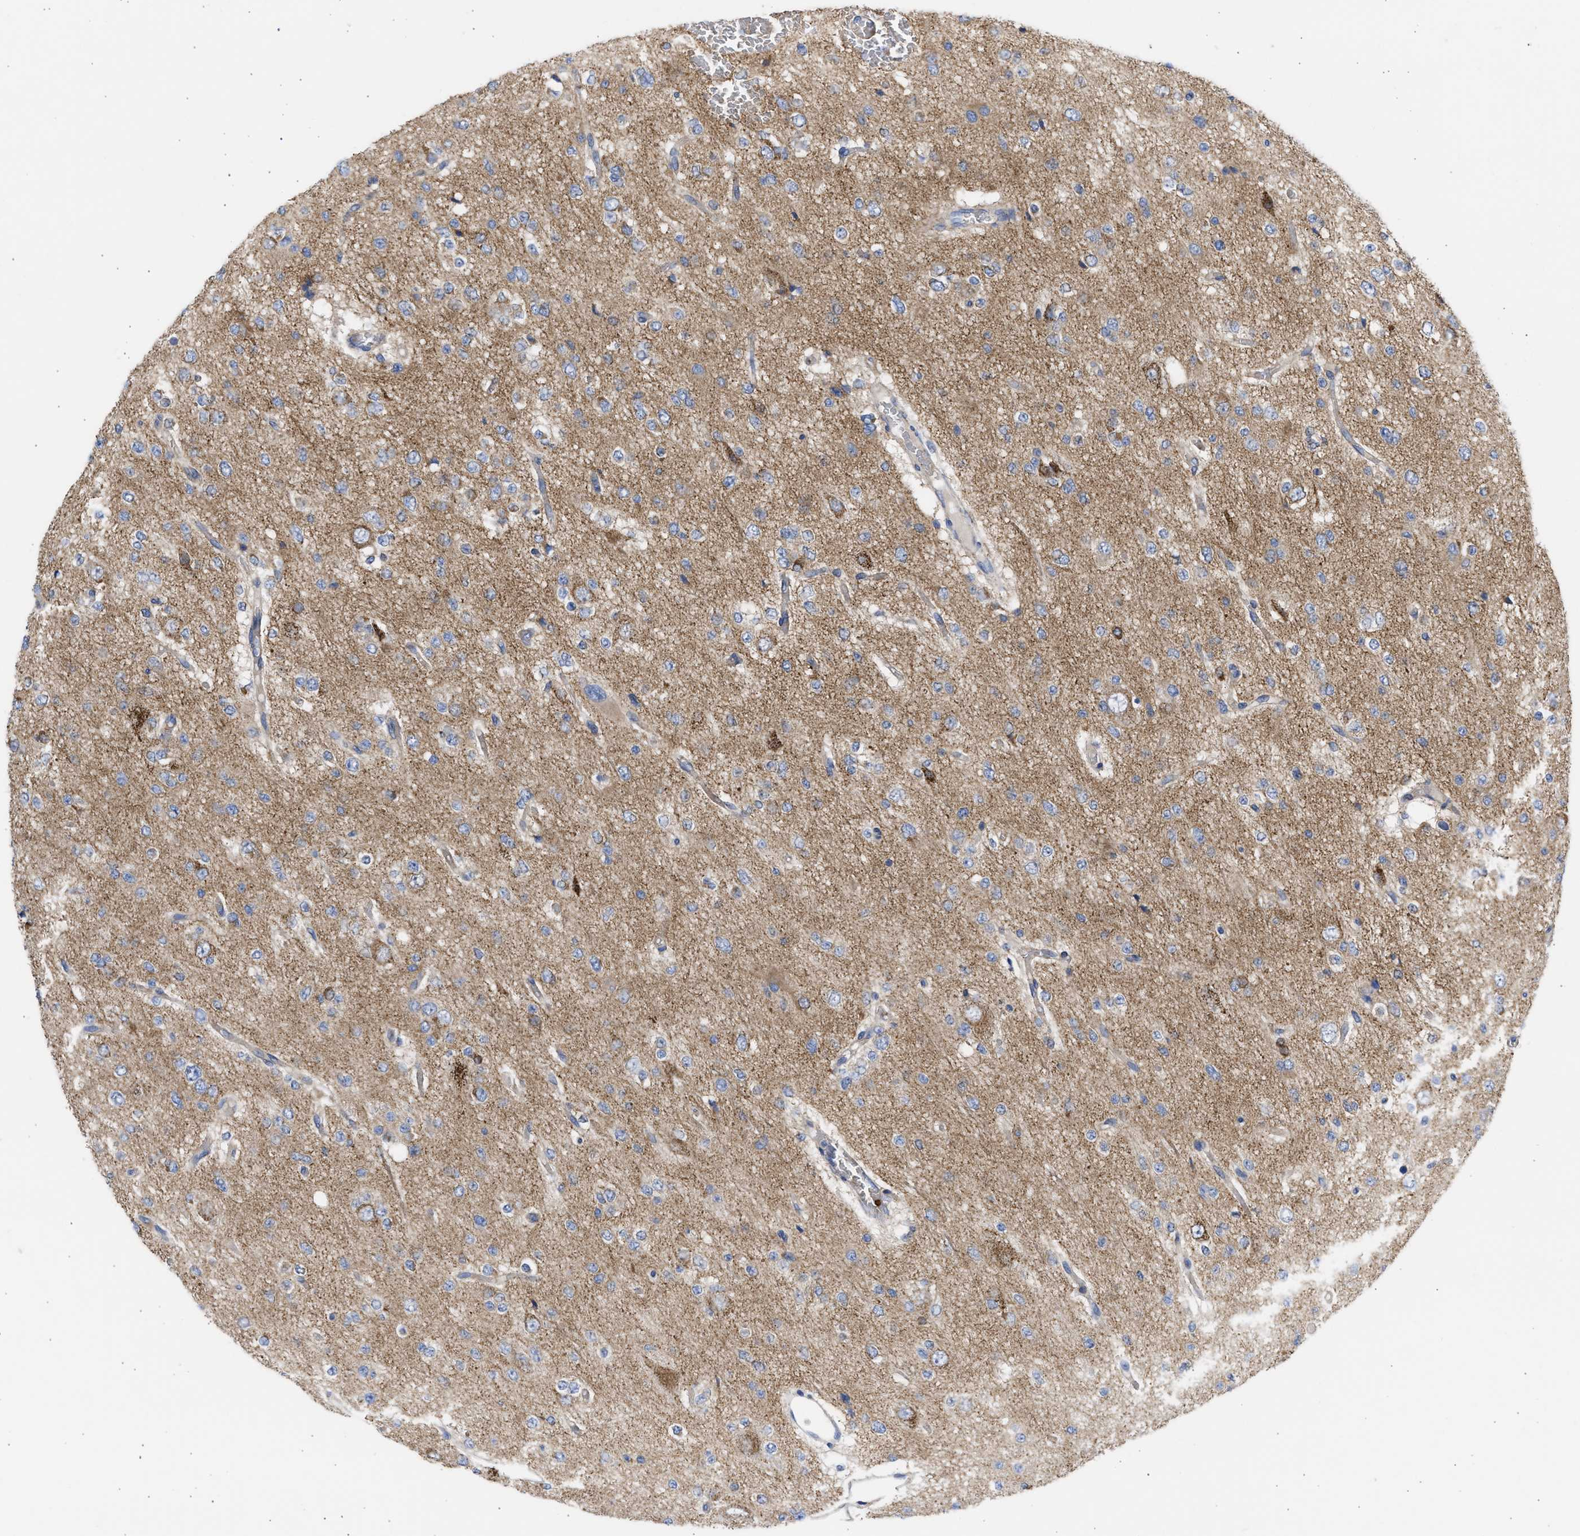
{"staining": {"intensity": "strong", "quantity": "<25%", "location": "cytoplasmic/membranous"}, "tissue": "glioma", "cell_type": "Tumor cells", "image_type": "cancer", "snomed": [{"axis": "morphology", "description": "Glioma, malignant, Low grade"}, {"axis": "topography", "description": "Brain"}], "caption": "Protein staining of malignant glioma (low-grade) tissue demonstrates strong cytoplasmic/membranous expression in approximately <25% of tumor cells.", "gene": "BTG3", "patient": {"sex": "male", "age": 38}}